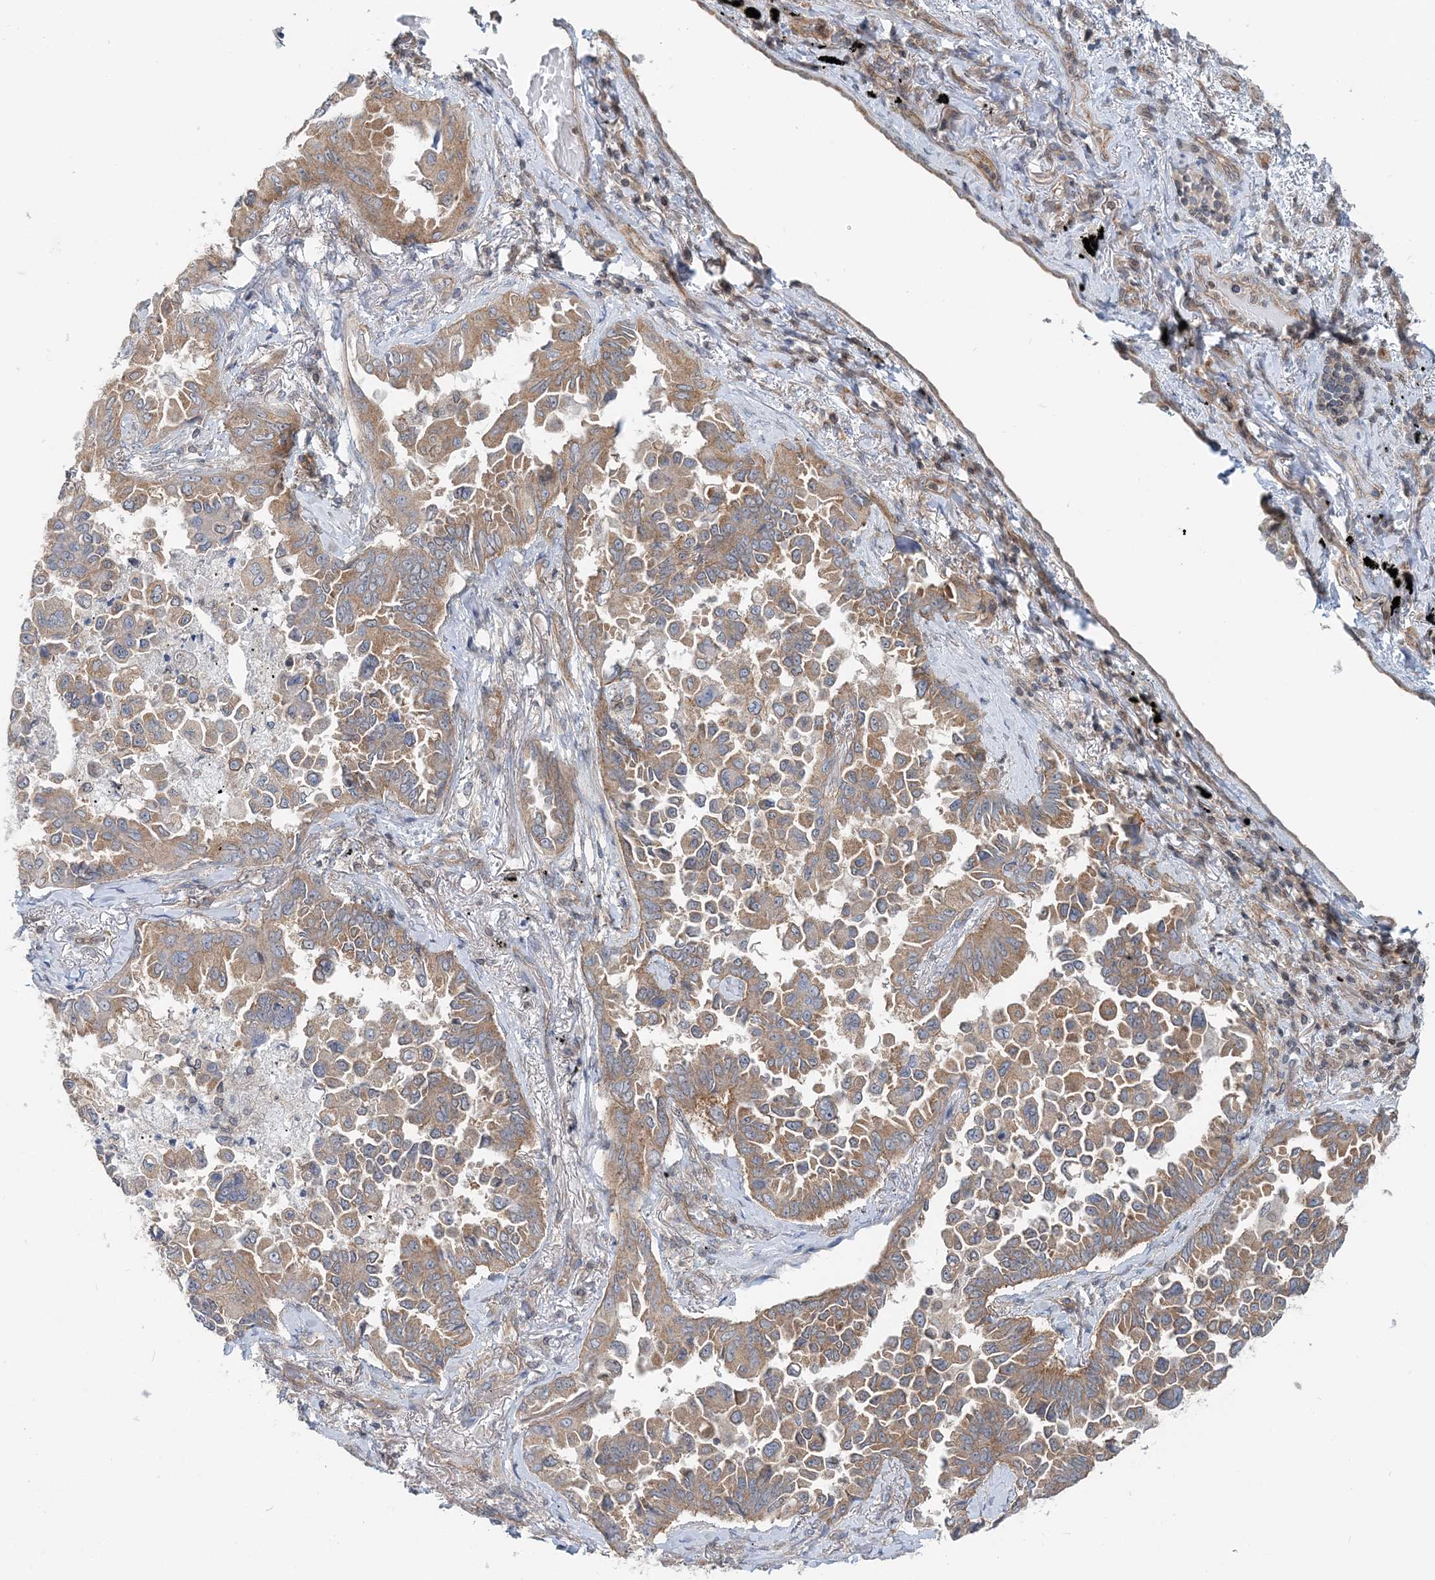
{"staining": {"intensity": "moderate", "quantity": ">75%", "location": "cytoplasmic/membranous"}, "tissue": "lung cancer", "cell_type": "Tumor cells", "image_type": "cancer", "snomed": [{"axis": "morphology", "description": "Adenocarcinoma, NOS"}, {"axis": "topography", "description": "Lung"}], "caption": "Protein analysis of lung adenocarcinoma tissue shows moderate cytoplasmic/membranous expression in approximately >75% of tumor cells.", "gene": "MOB4", "patient": {"sex": "female", "age": 67}}